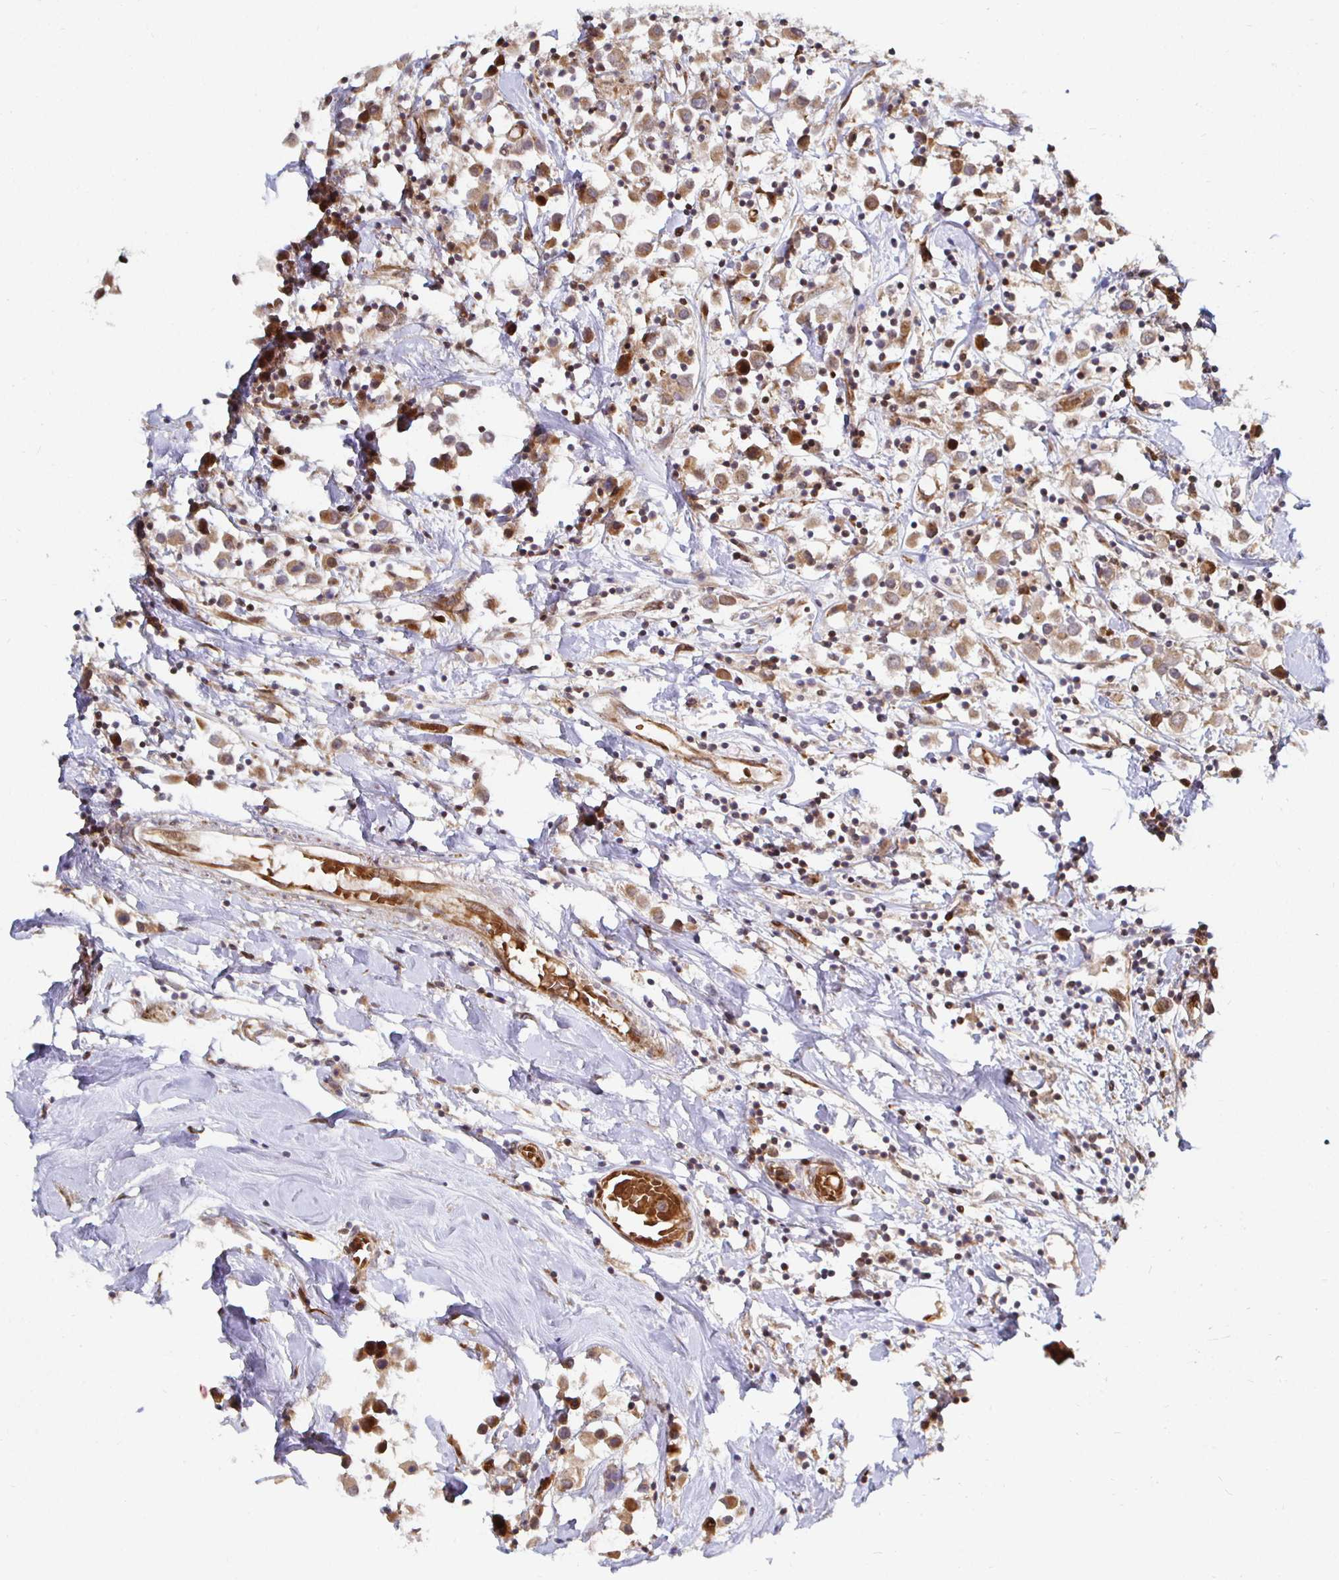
{"staining": {"intensity": "moderate", "quantity": ">75%", "location": "cytoplasmic/membranous"}, "tissue": "breast cancer", "cell_type": "Tumor cells", "image_type": "cancer", "snomed": [{"axis": "morphology", "description": "Duct carcinoma"}, {"axis": "topography", "description": "Breast"}], "caption": "Immunohistochemistry of breast invasive ductal carcinoma reveals medium levels of moderate cytoplasmic/membranous positivity in about >75% of tumor cells.", "gene": "TBKBP1", "patient": {"sex": "female", "age": 61}}